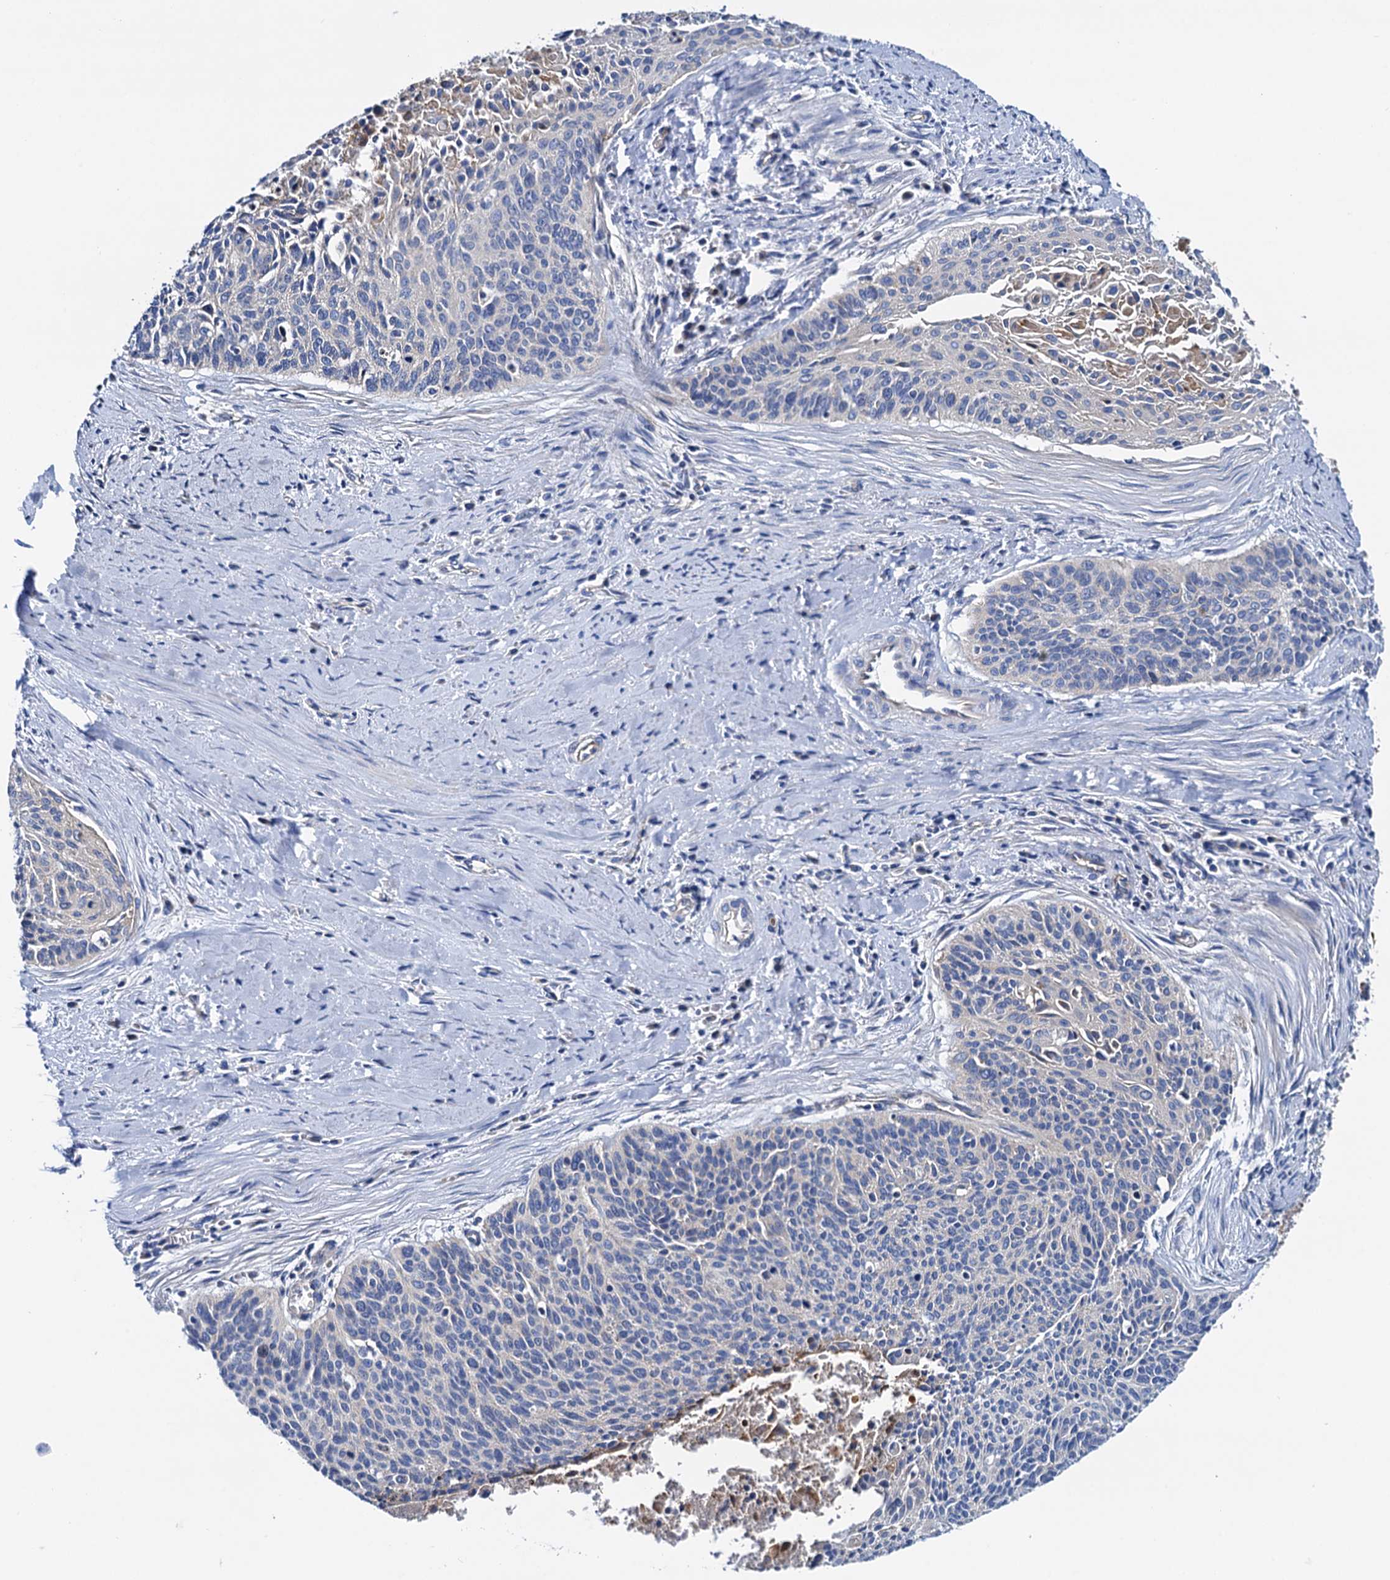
{"staining": {"intensity": "negative", "quantity": "none", "location": "none"}, "tissue": "cervical cancer", "cell_type": "Tumor cells", "image_type": "cancer", "snomed": [{"axis": "morphology", "description": "Squamous cell carcinoma, NOS"}, {"axis": "topography", "description": "Cervix"}], "caption": "Tumor cells are negative for brown protein staining in cervical squamous cell carcinoma.", "gene": "RASSF9", "patient": {"sex": "female", "age": 55}}